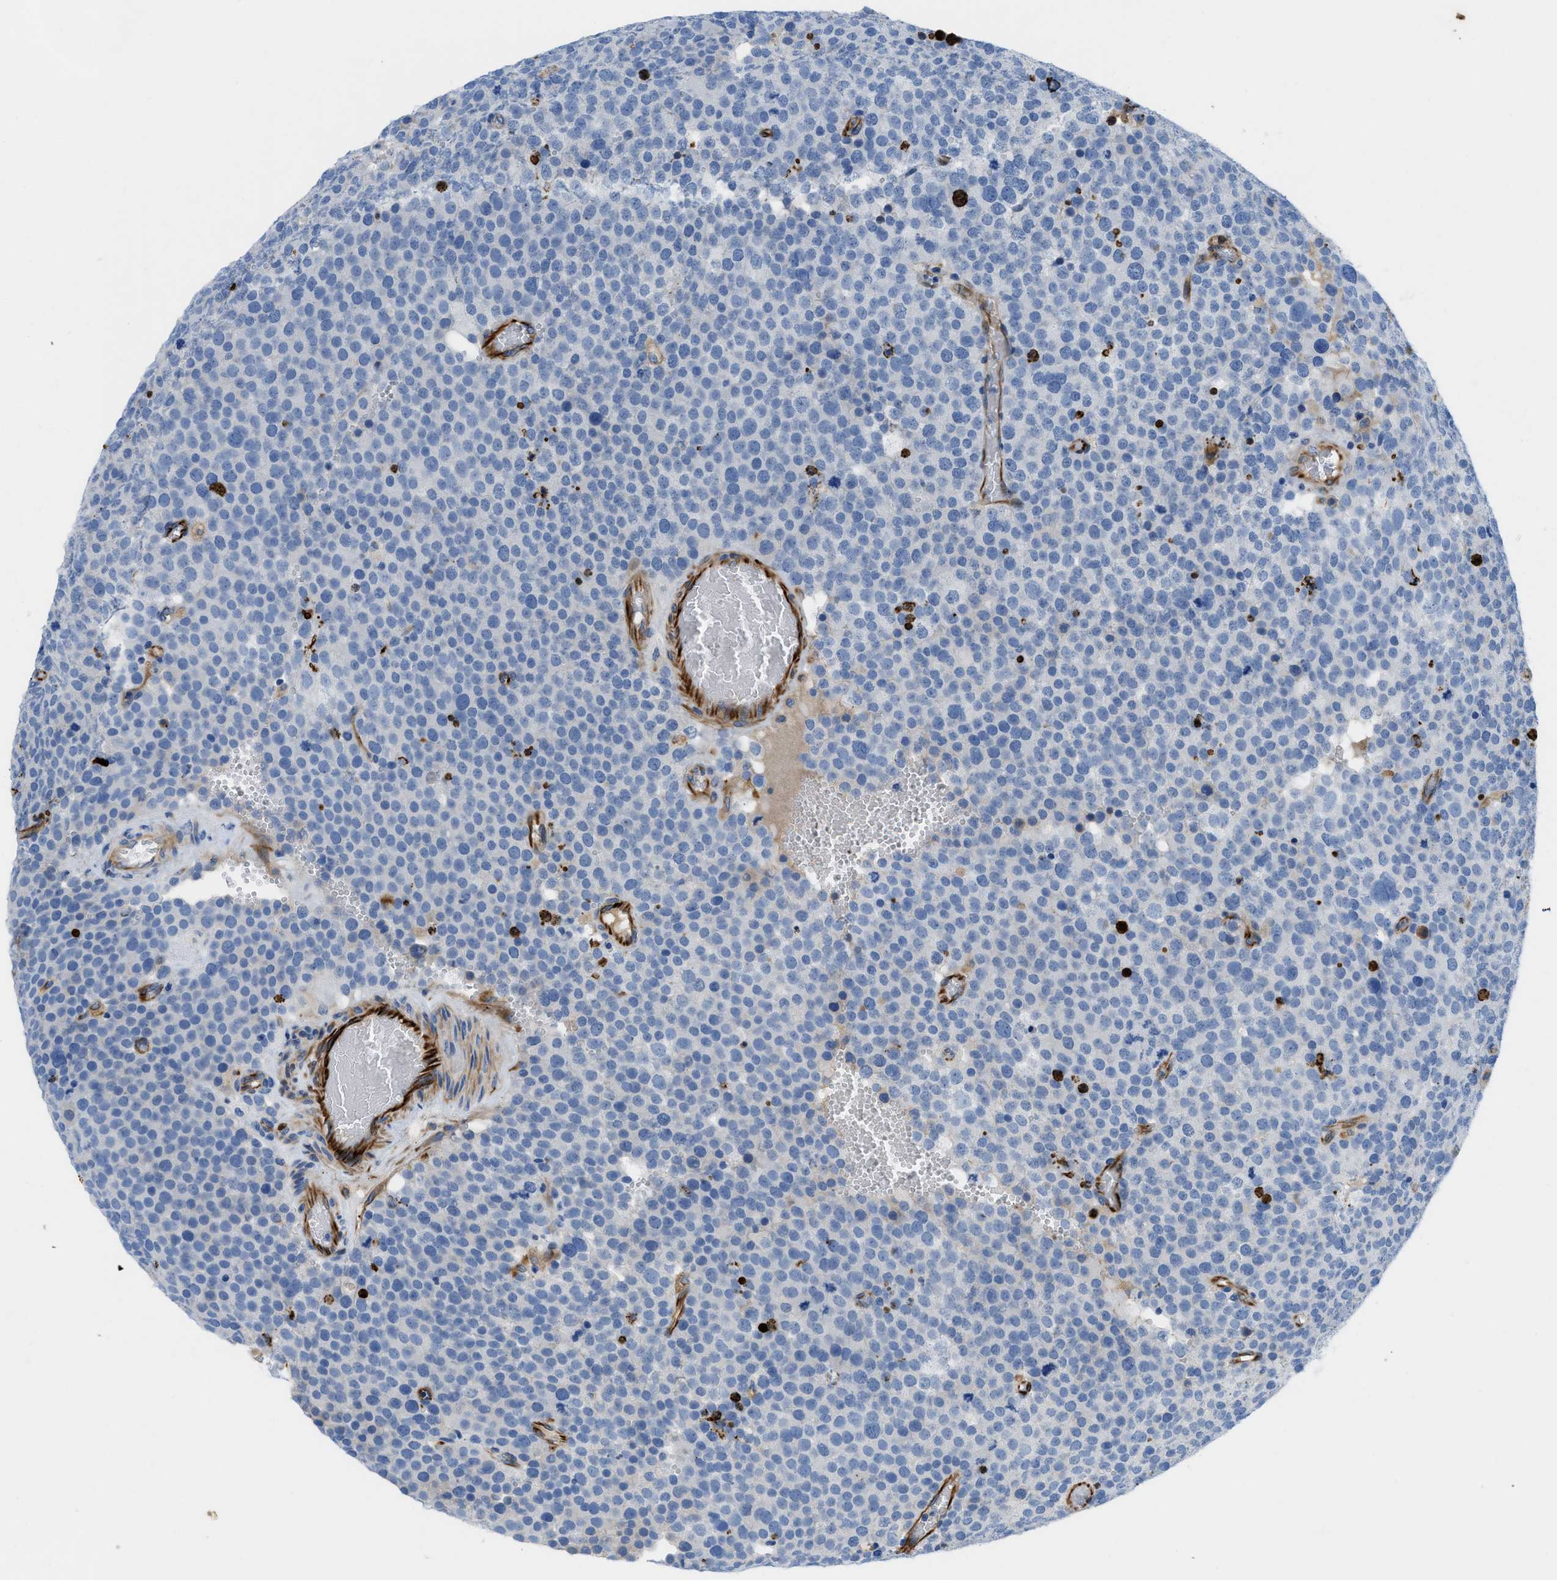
{"staining": {"intensity": "negative", "quantity": "none", "location": "none"}, "tissue": "testis cancer", "cell_type": "Tumor cells", "image_type": "cancer", "snomed": [{"axis": "morphology", "description": "Normal tissue, NOS"}, {"axis": "morphology", "description": "Seminoma, NOS"}, {"axis": "topography", "description": "Testis"}], "caption": "This is an immunohistochemistry (IHC) image of testis cancer. There is no expression in tumor cells.", "gene": "XCR1", "patient": {"sex": "male", "age": 71}}